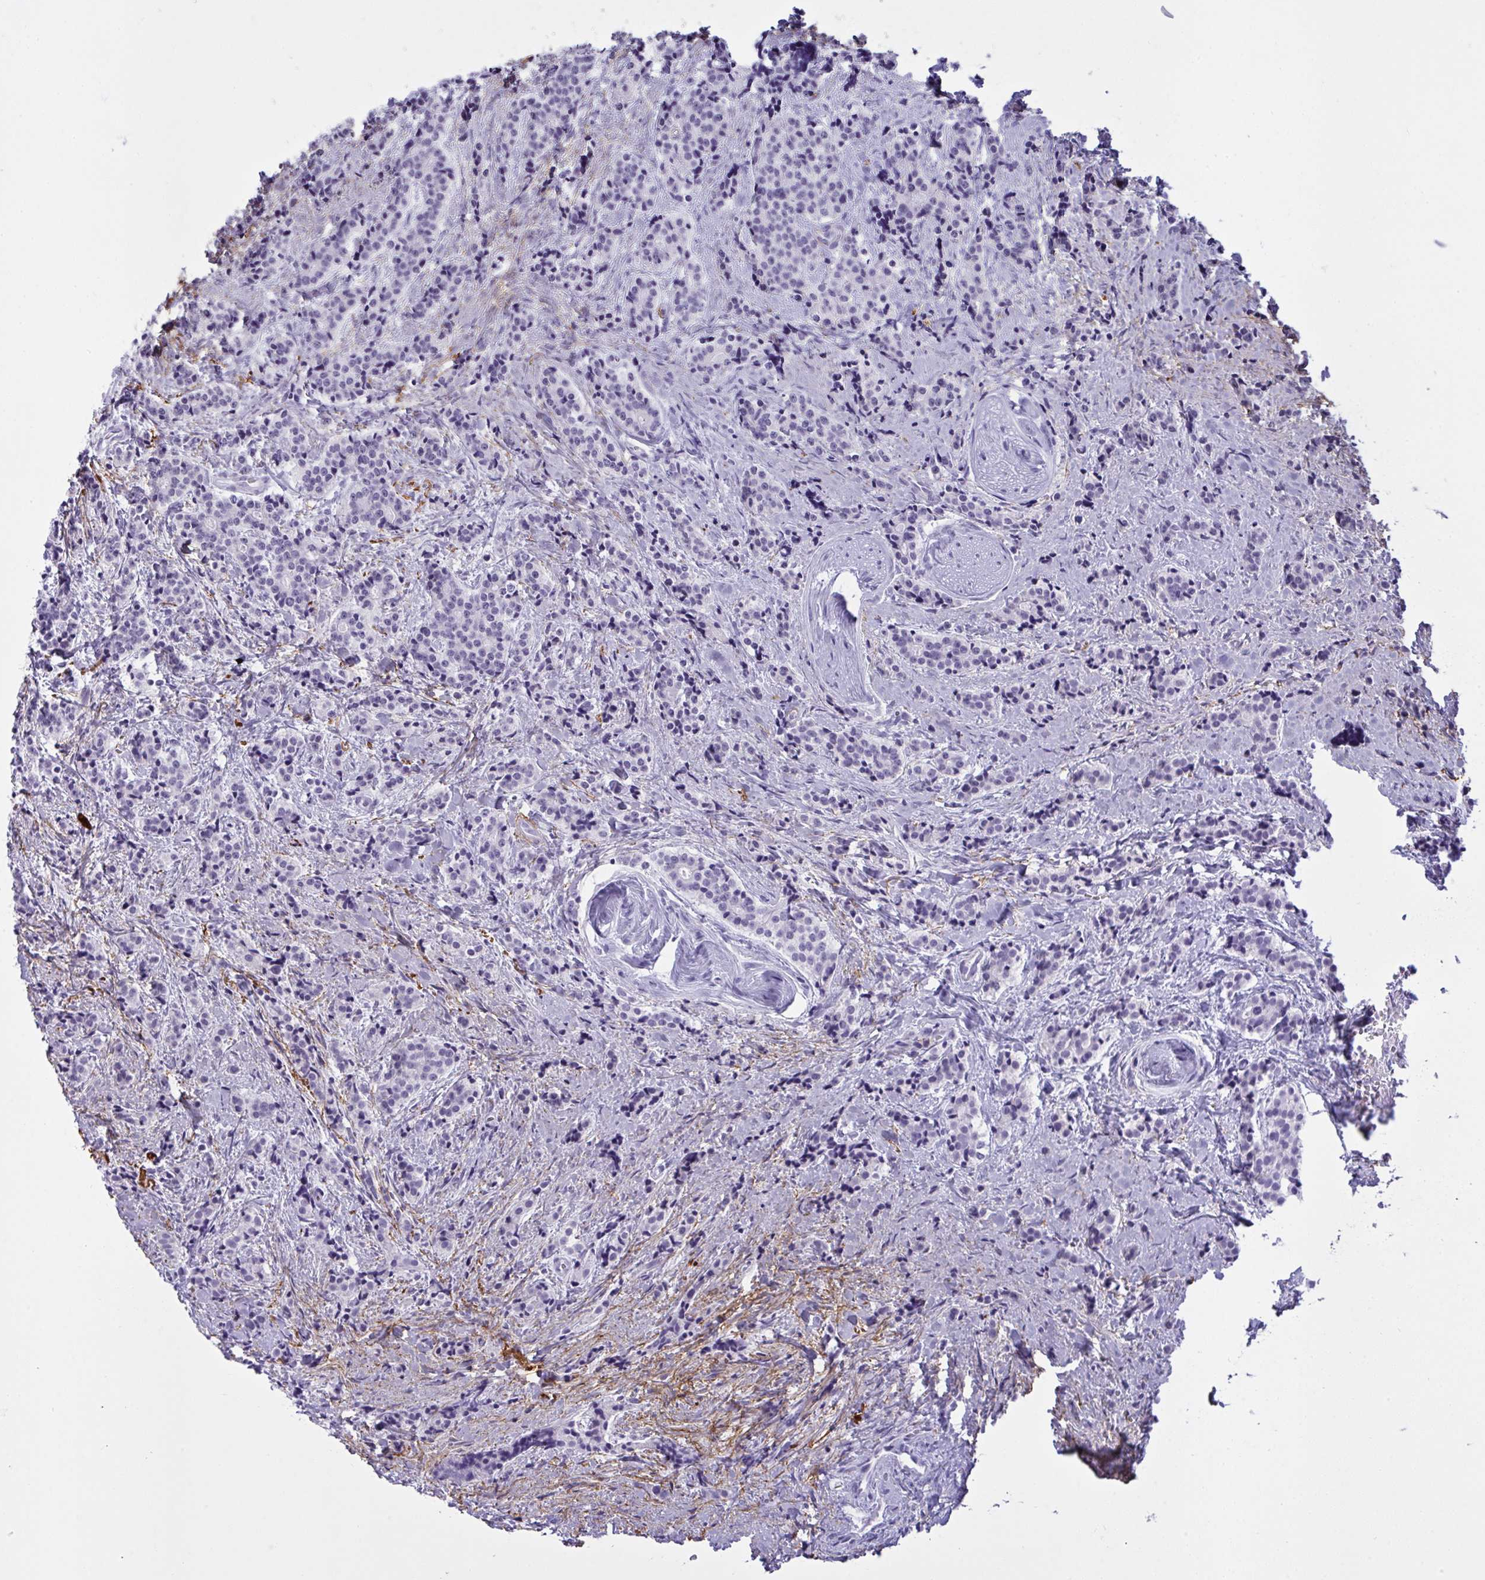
{"staining": {"intensity": "negative", "quantity": "none", "location": "none"}, "tissue": "carcinoid", "cell_type": "Tumor cells", "image_type": "cancer", "snomed": [{"axis": "morphology", "description": "Carcinoid, malignant, NOS"}, {"axis": "topography", "description": "Small intestine"}], "caption": "This is a micrograph of immunohistochemistry staining of carcinoid, which shows no expression in tumor cells. (DAB immunohistochemistry (IHC), high magnification).", "gene": "ELN", "patient": {"sex": "female", "age": 73}}